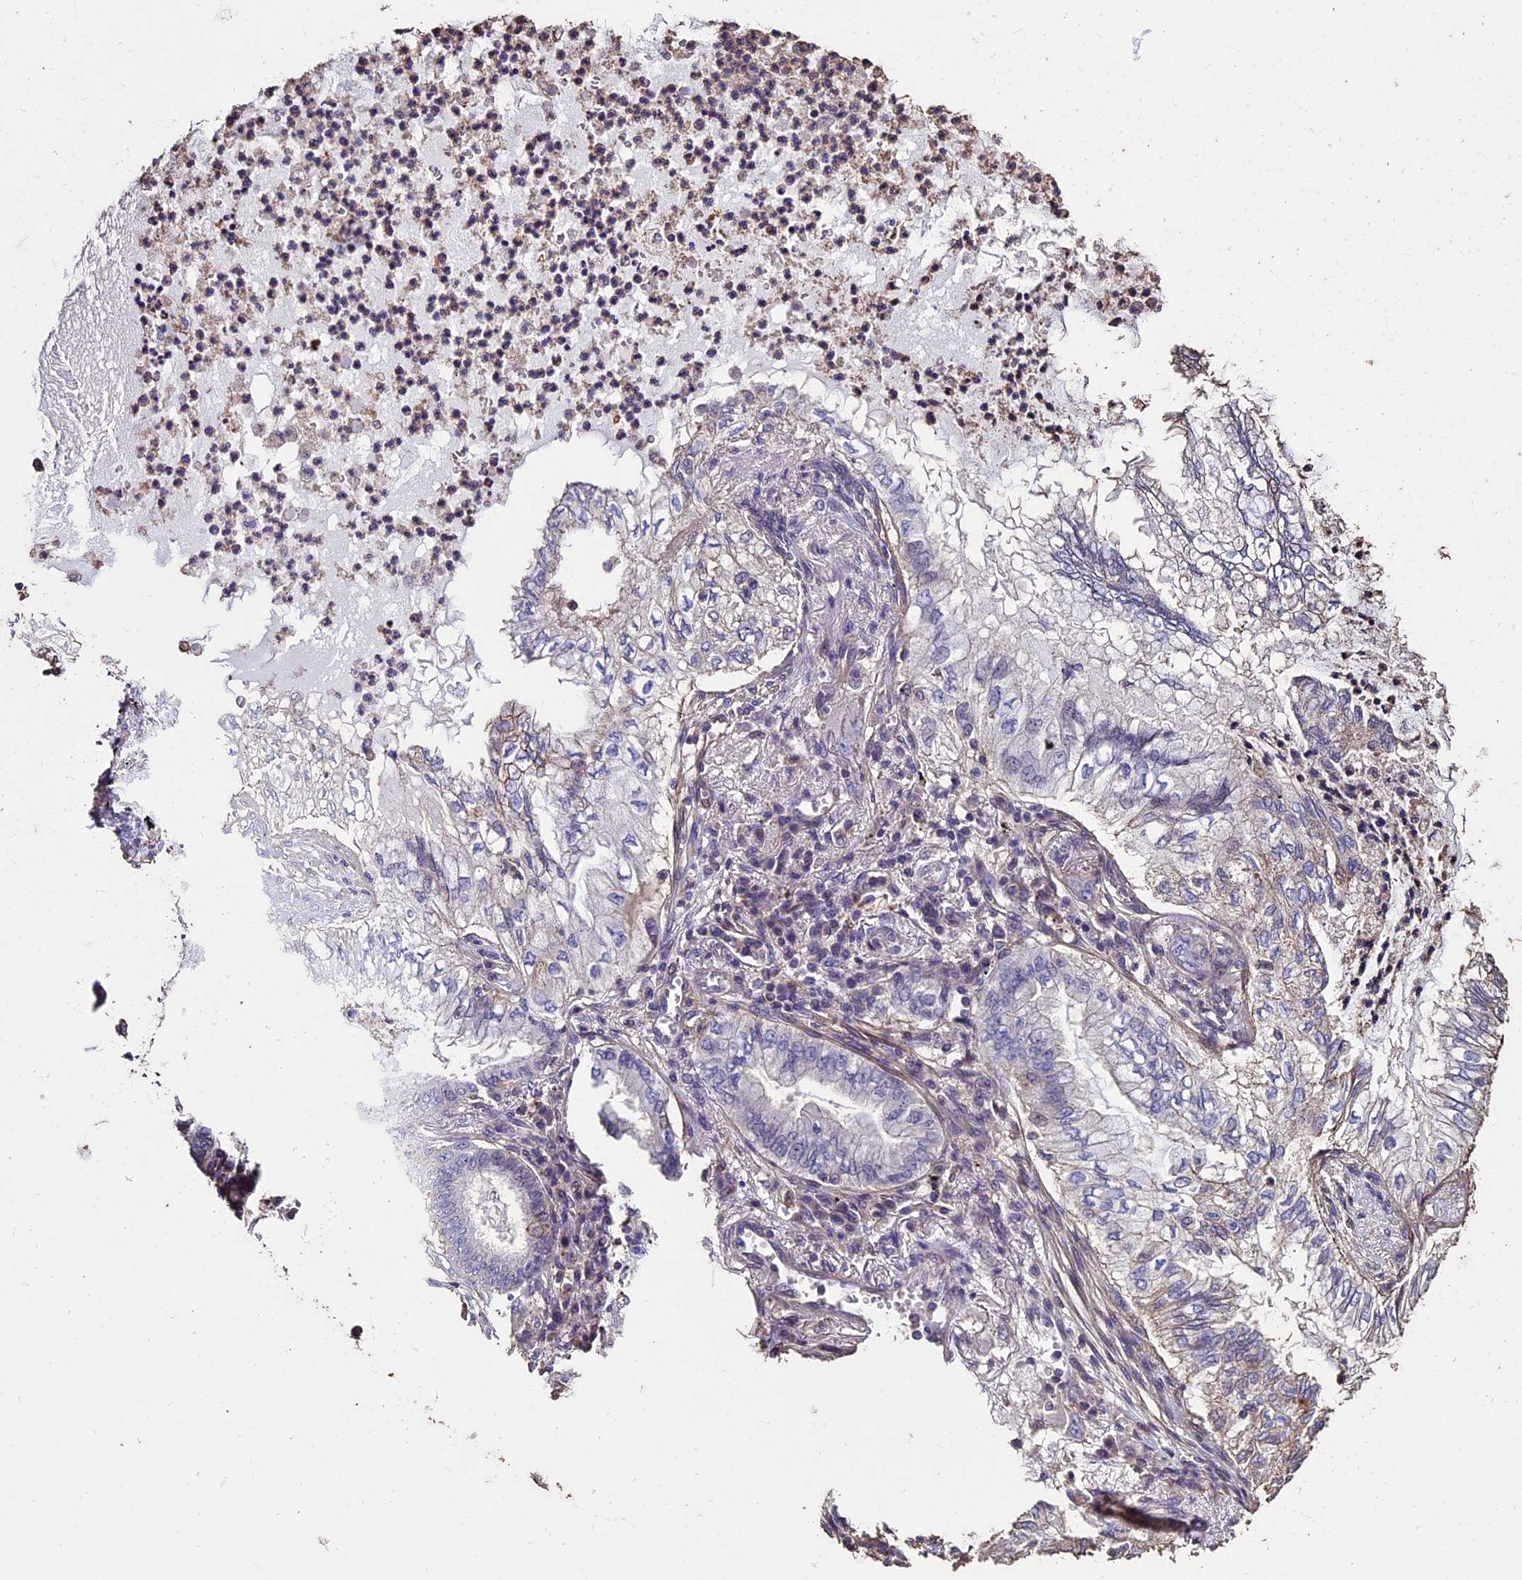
{"staining": {"intensity": "negative", "quantity": "none", "location": "none"}, "tissue": "lung cancer", "cell_type": "Tumor cells", "image_type": "cancer", "snomed": [{"axis": "morphology", "description": "Adenocarcinoma, NOS"}, {"axis": "topography", "description": "Lung"}], "caption": "Human lung cancer stained for a protein using IHC displays no expression in tumor cells.", "gene": "USB1", "patient": {"sex": "female", "age": 70}}